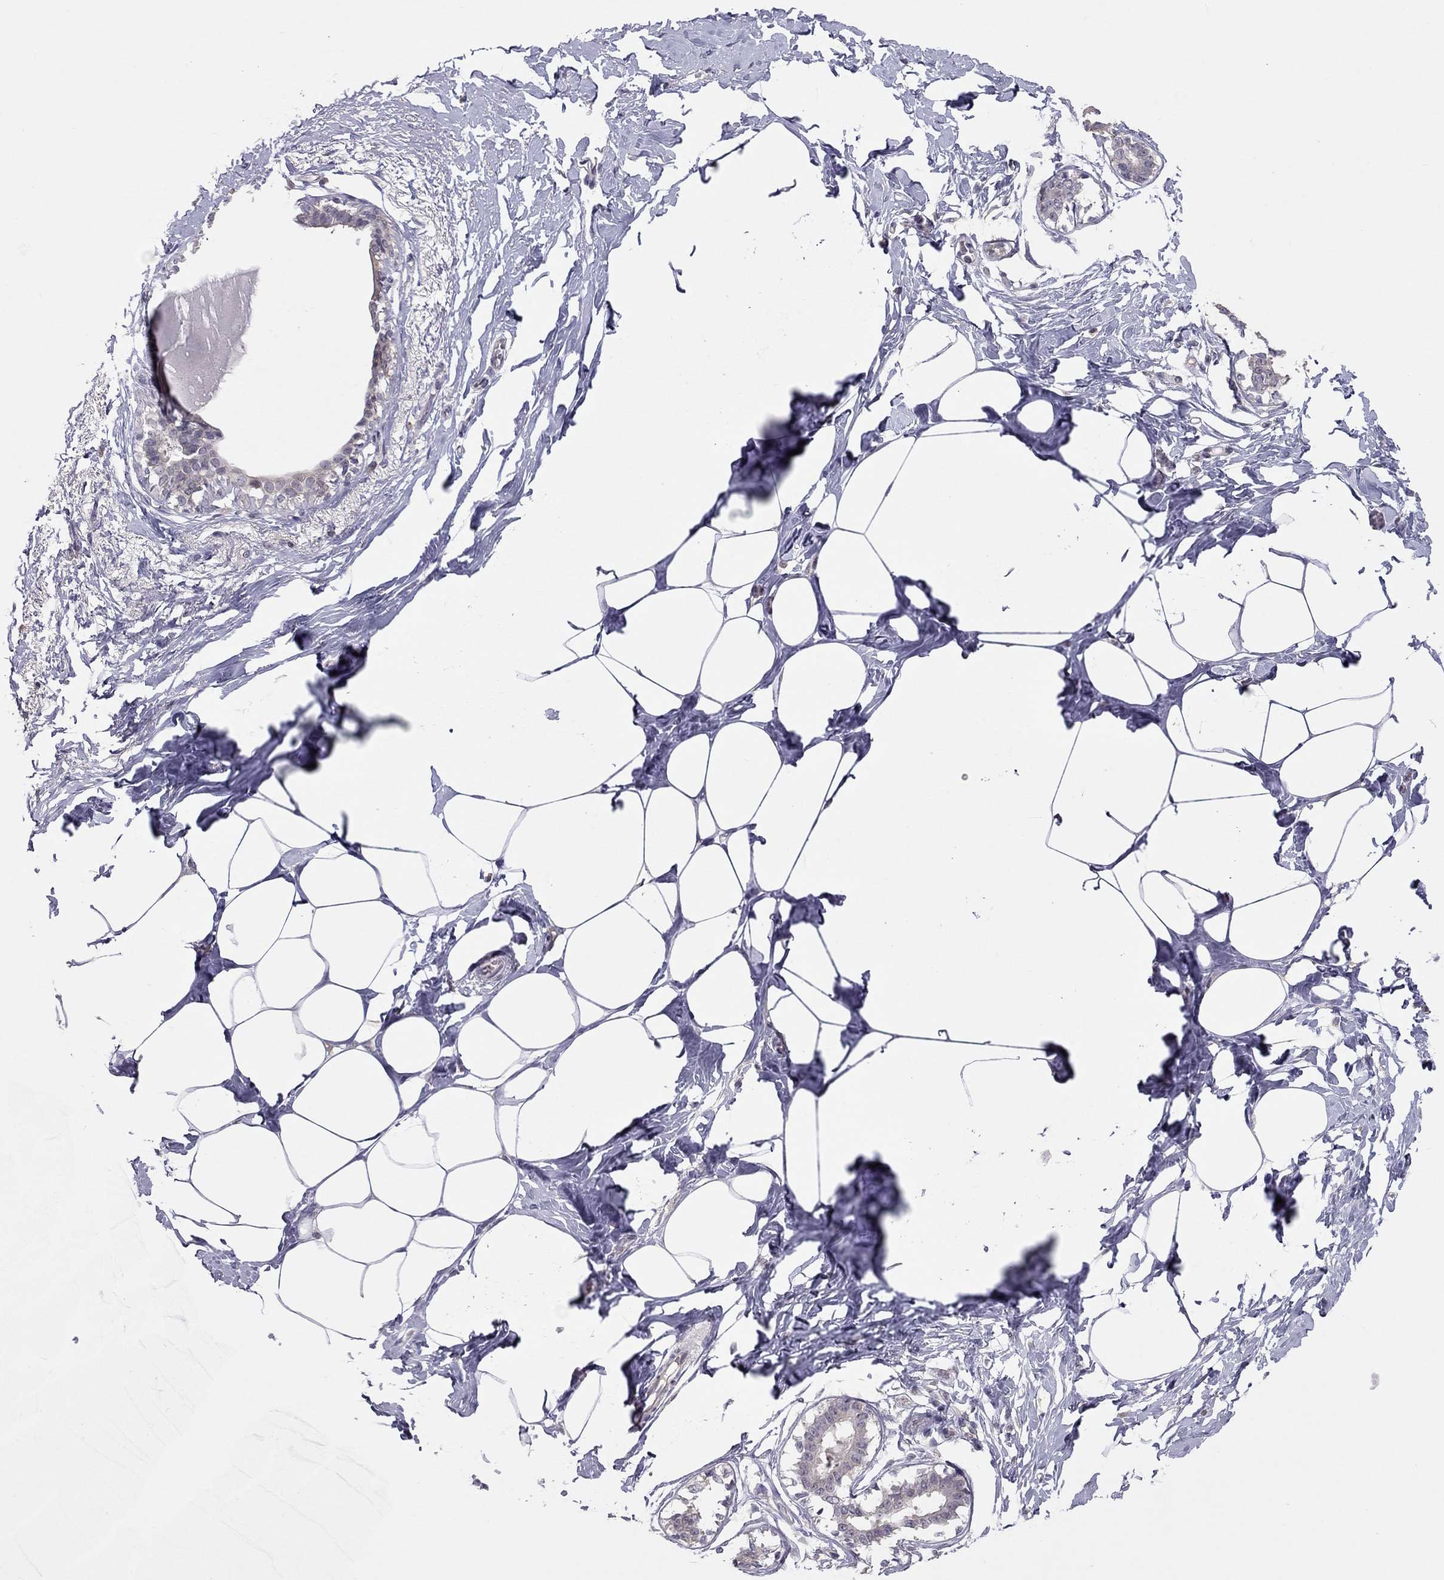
{"staining": {"intensity": "negative", "quantity": "none", "location": "none"}, "tissue": "breast", "cell_type": "Adipocytes", "image_type": "normal", "snomed": [{"axis": "morphology", "description": "Normal tissue, NOS"}, {"axis": "morphology", "description": "Lobular carcinoma, in situ"}, {"axis": "topography", "description": "Breast"}], "caption": "Micrograph shows no protein staining in adipocytes of unremarkable breast. The staining was performed using DAB to visualize the protein expression in brown, while the nuclei were stained in blue with hematoxylin (Magnification: 20x).", "gene": "HSF2BP", "patient": {"sex": "female", "age": 35}}